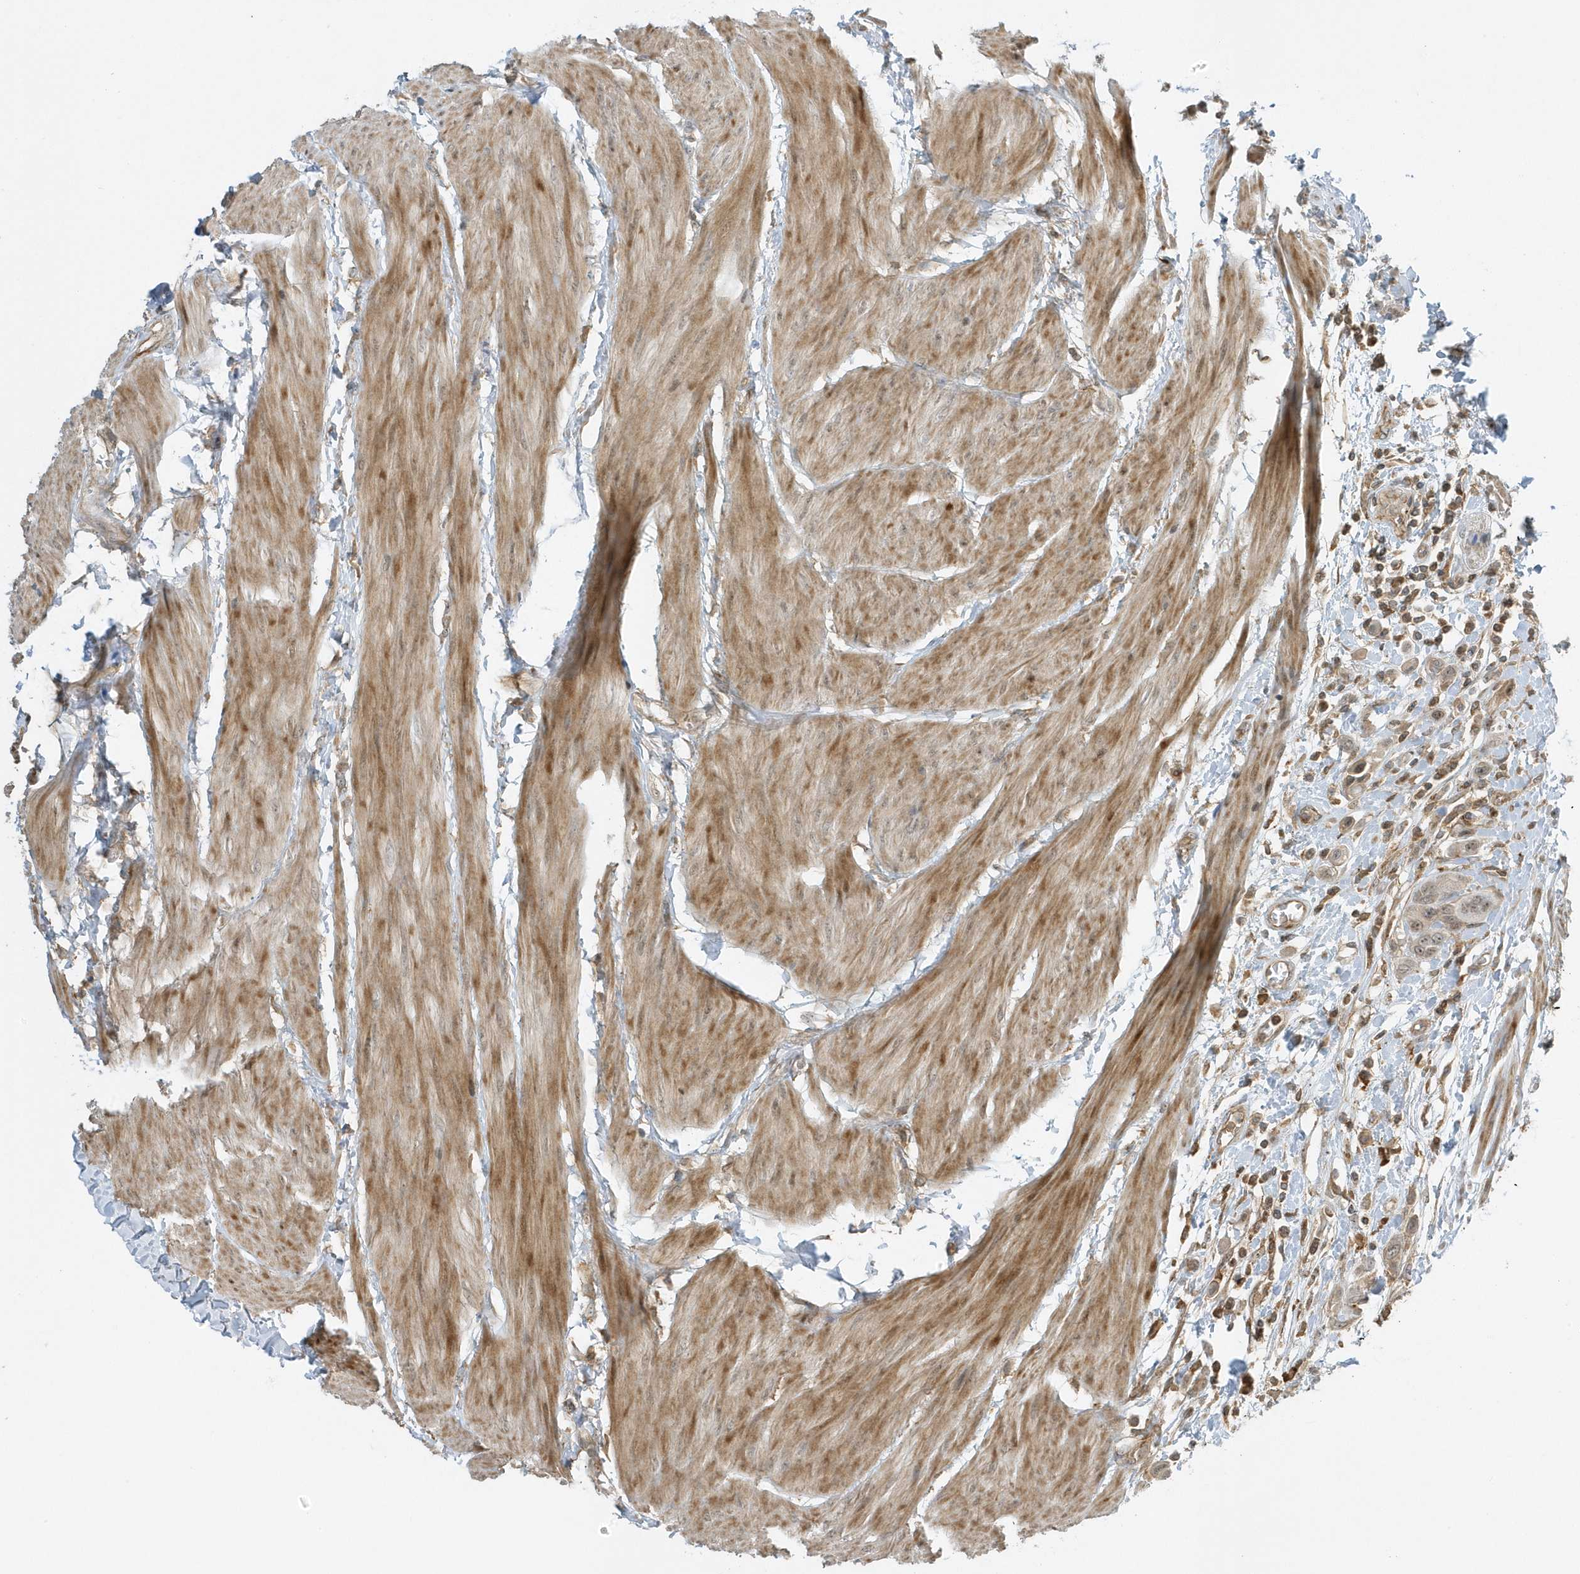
{"staining": {"intensity": "weak", "quantity": ">75%", "location": "nuclear"}, "tissue": "urothelial cancer", "cell_type": "Tumor cells", "image_type": "cancer", "snomed": [{"axis": "morphology", "description": "Urothelial carcinoma, High grade"}, {"axis": "topography", "description": "Urinary bladder"}], "caption": "This is a micrograph of immunohistochemistry (IHC) staining of urothelial cancer, which shows weak expression in the nuclear of tumor cells.", "gene": "ZBTB8A", "patient": {"sex": "male", "age": 50}}